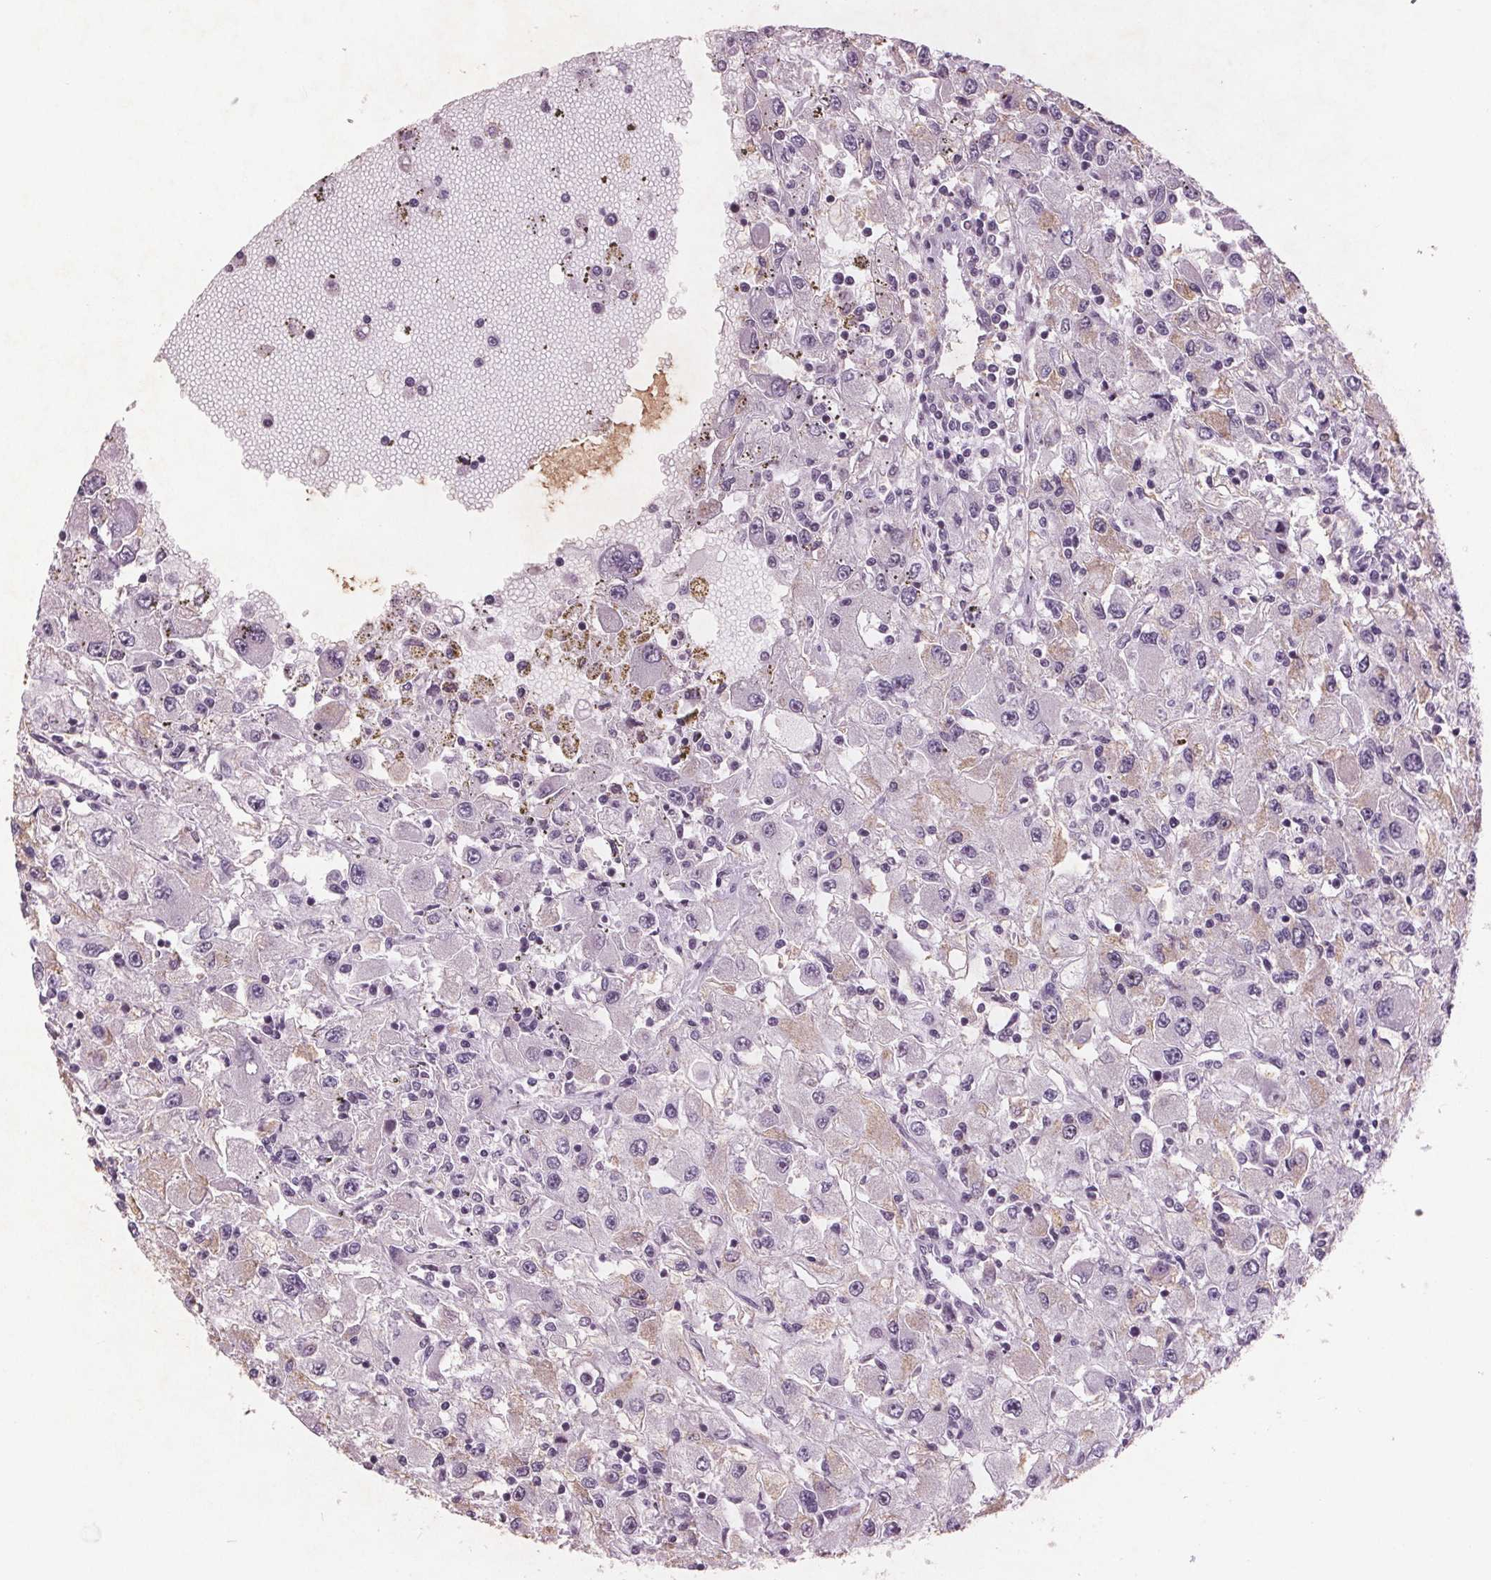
{"staining": {"intensity": "weak", "quantity": "<25%", "location": "cytoplasmic/membranous"}, "tissue": "renal cancer", "cell_type": "Tumor cells", "image_type": "cancer", "snomed": [{"axis": "morphology", "description": "Adenocarcinoma, NOS"}, {"axis": "topography", "description": "Kidney"}], "caption": "Renal cancer (adenocarcinoma) was stained to show a protein in brown. There is no significant expression in tumor cells. (DAB immunohistochemistry (IHC) visualized using brightfield microscopy, high magnification).", "gene": "PTPN14", "patient": {"sex": "female", "age": 67}}